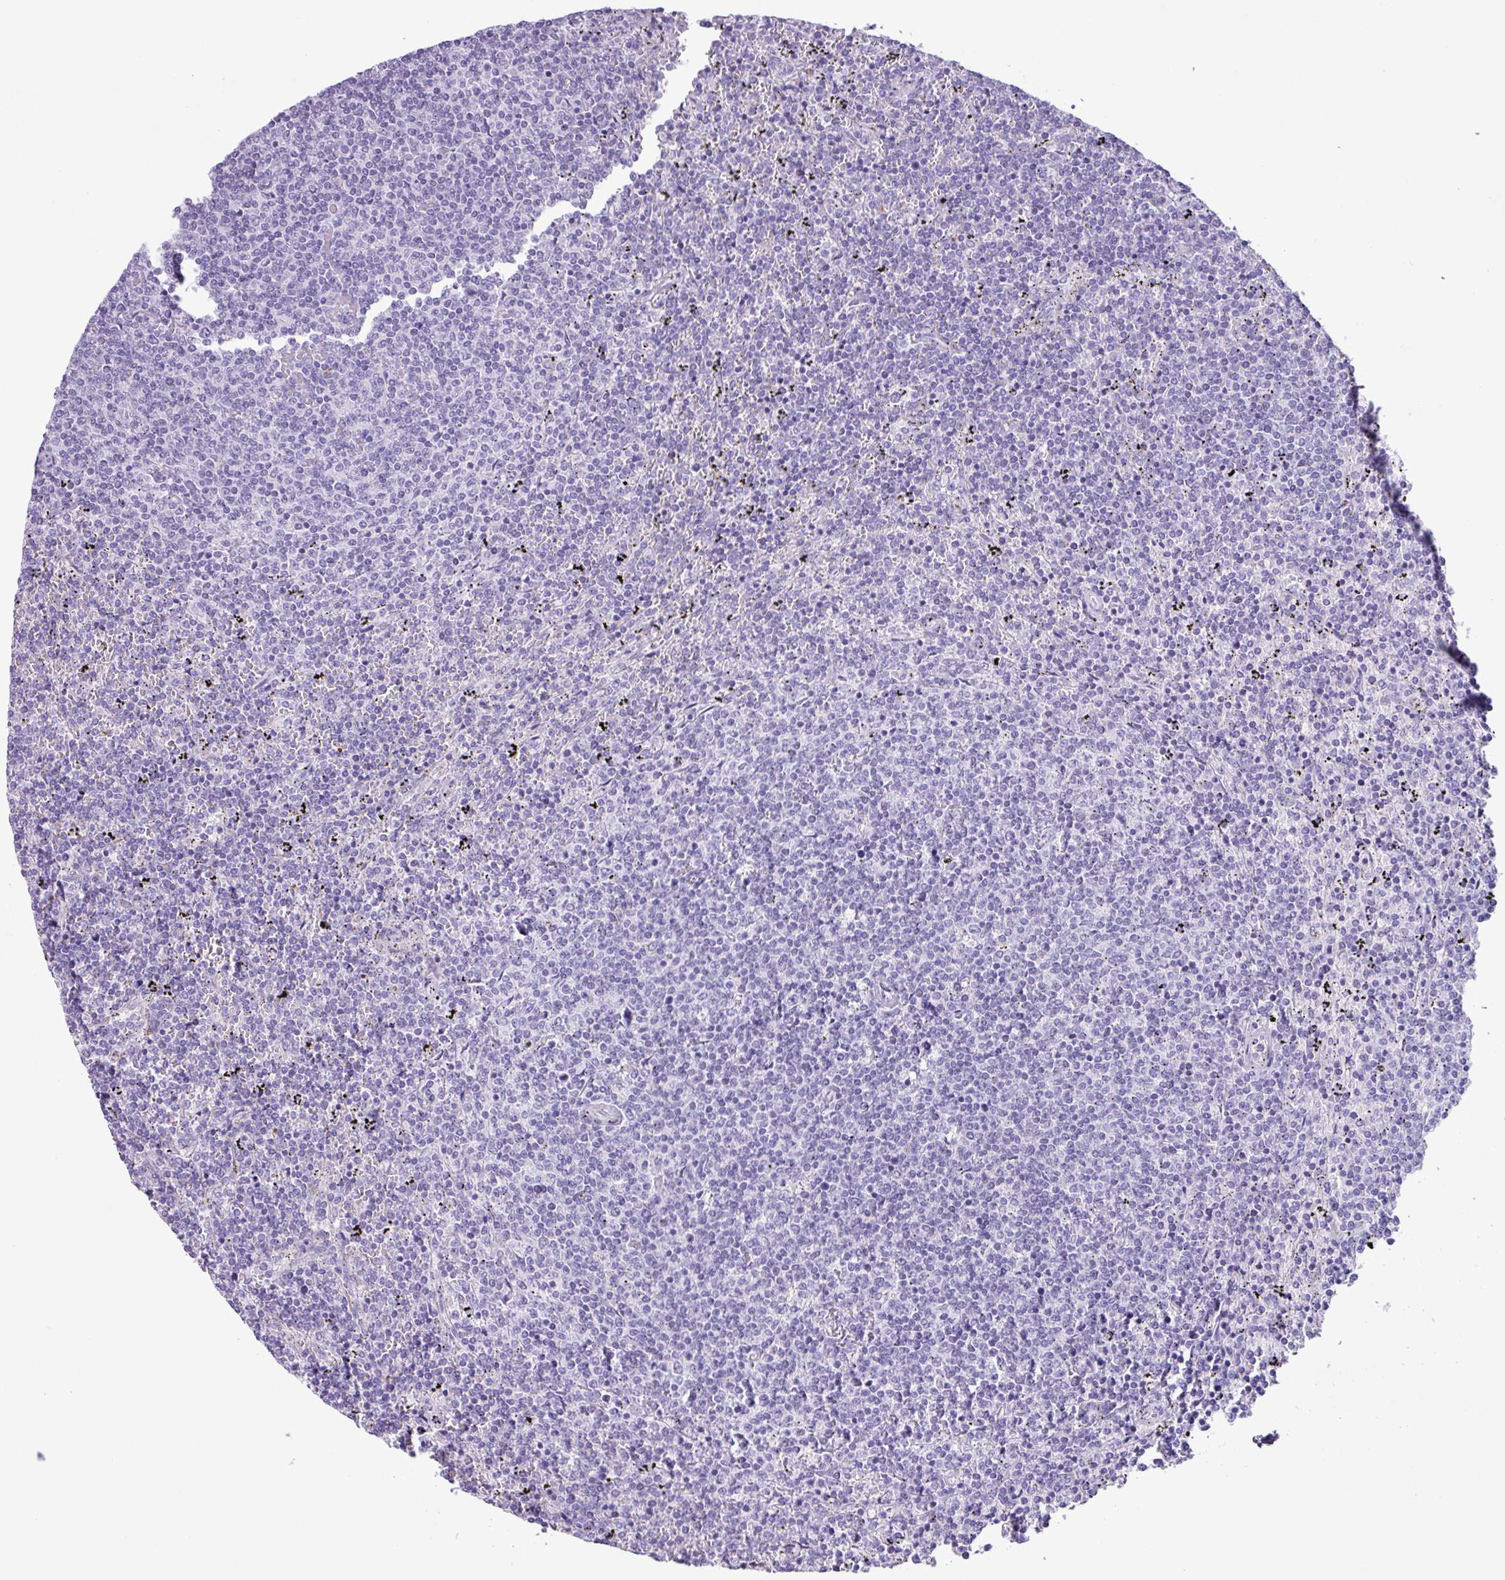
{"staining": {"intensity": "negative", "quantity": "none", "location": "none"}, "tissue": "lymphoma", "cell_type": "Tumor cells", "image_type": "cancer", "snomed": [{"axis": "morphology", "description": "Malignant lymphoma, non-Hodgkin's type, Low grade"}, {"axis": "topography", "description": "Spleen"}], "caption": "Immunohistochemistry (IHC) of lymphoma reveals no positivity in tumor cells.", "gene": "AGO3", "patient": {"sex": "female", "age": 50}}